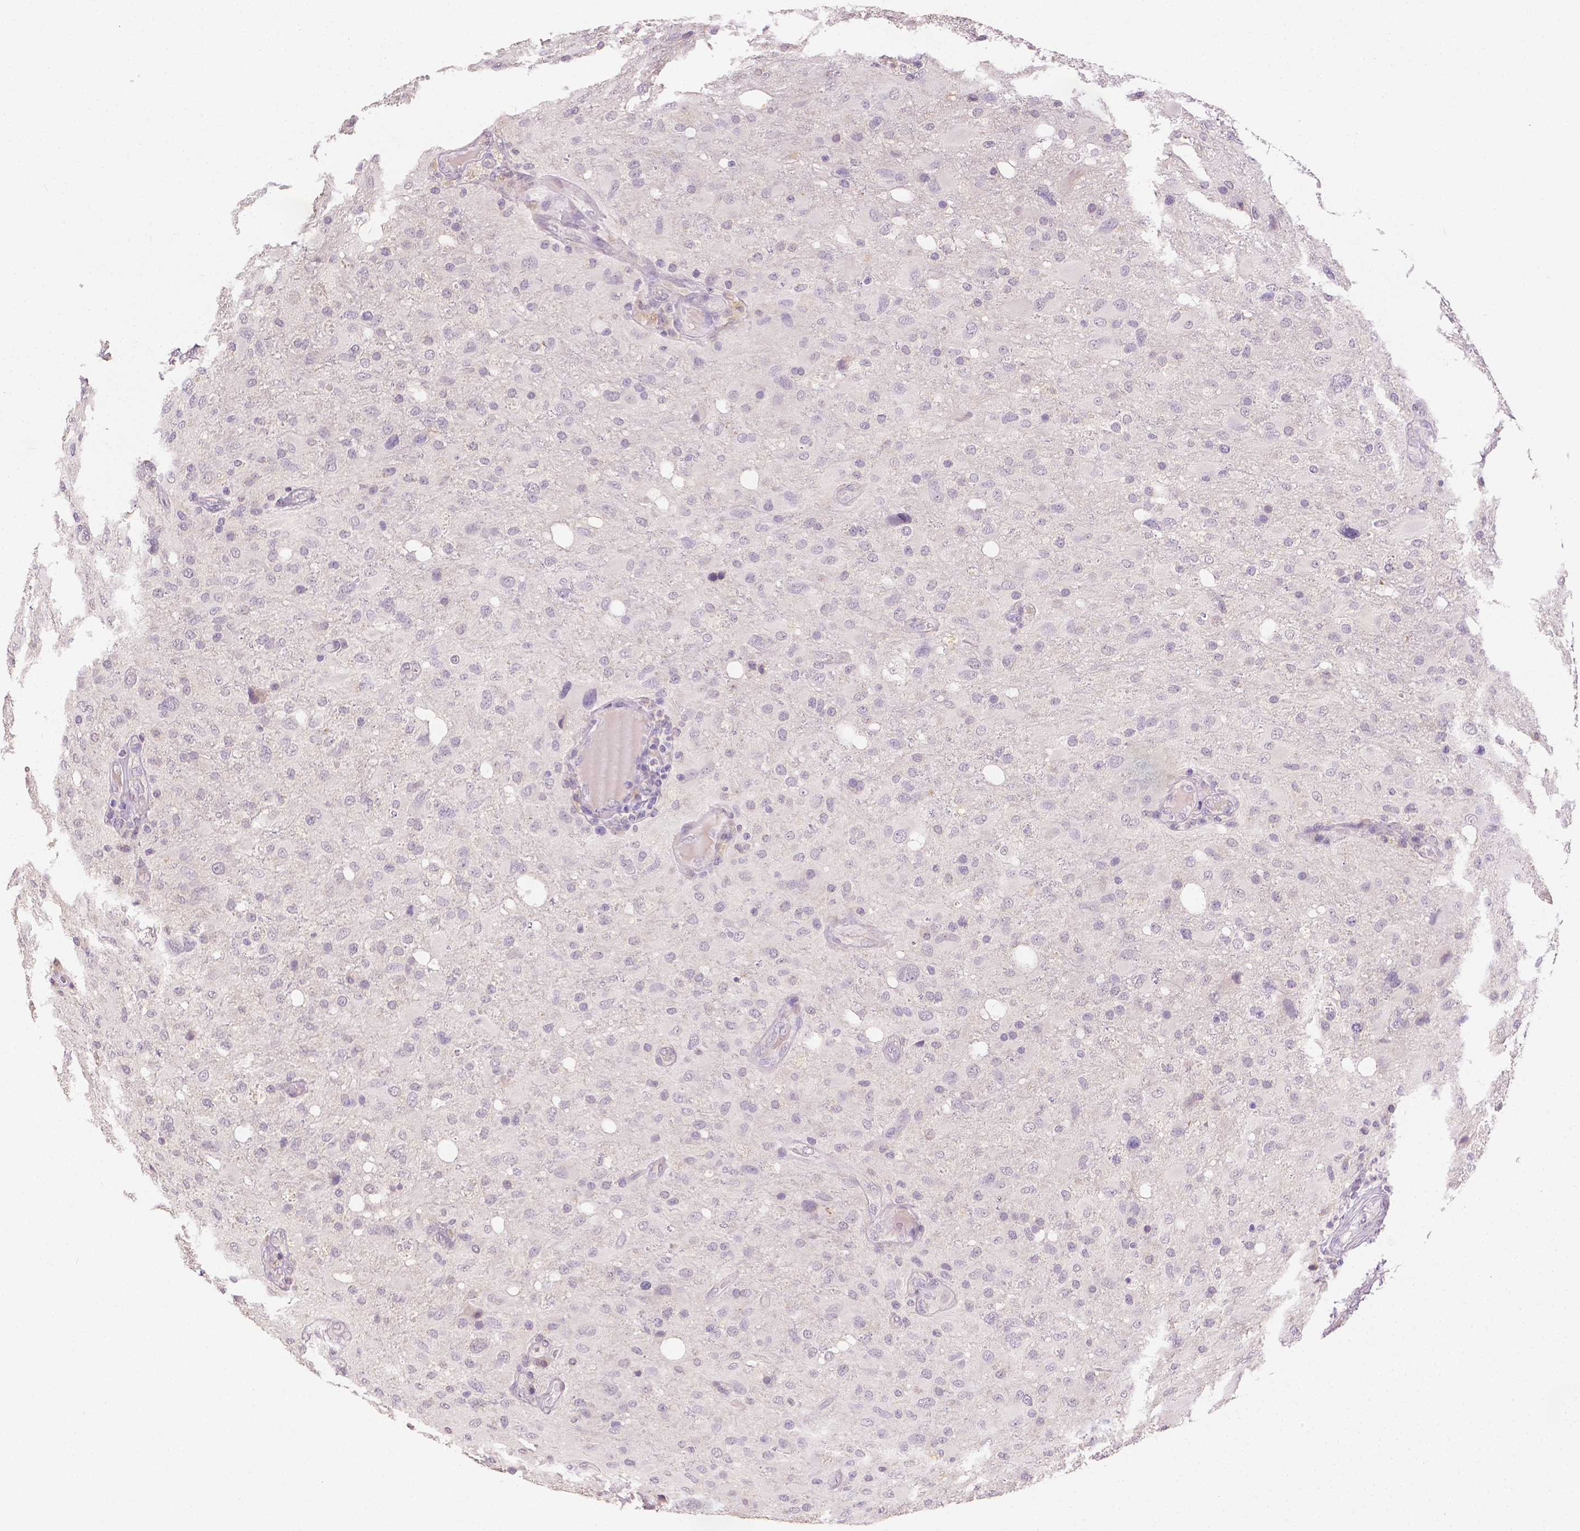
{"staining": {"intensity": "negative", "quantity": "none", "location": "none"}, "tissue": "glioma", "cell_type": "Tumor cells", "image_type": "cancer", "snomed": [{"axis": "morphology", "description": "Glioma, malignant, High grade"}, {"axis": "topography", "description": "Brain"}], "caption": "Tumor cells are negative for protein expression in human malignant glioma (high-grade).", "gene": "TGM1", "patient": {"sex": "male", "age": 53}}